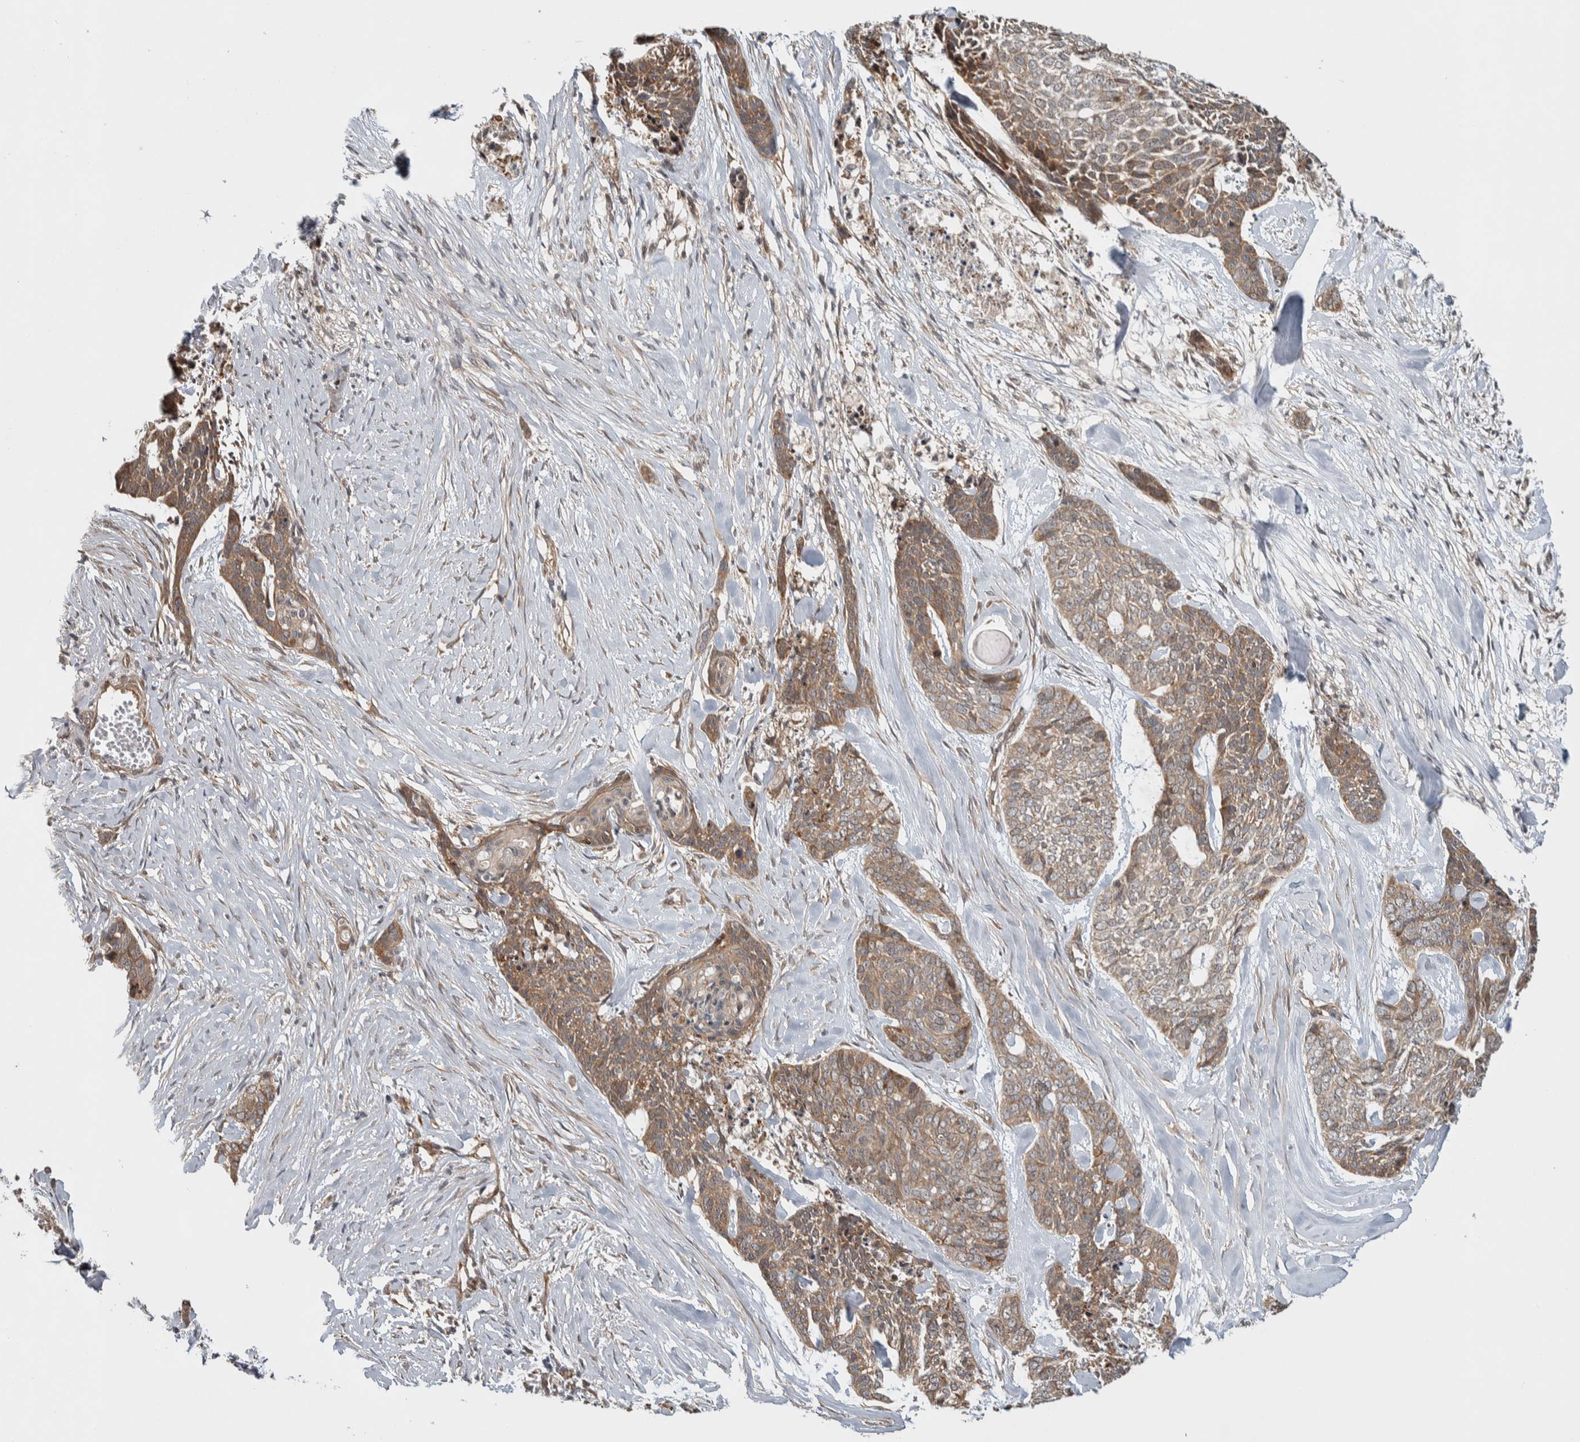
{"staining": {"intensity": "weak", "quantity": ">75%", "location": "cytoplasmic/membranous"}, "tissue": "skin cancer", "cell_type": "Tumor cells", "image_type": "cancer", "snomed": [{"axis": "morphology", "description": "Basal cell carcinoma"}, {"axis": "topography", "description": "Skin"}], "caption": "Human basal cell carcinoma (skin) stained for a protein (brown) reveals weak cytoplasmic/membranous positive expression in approximately >75% of tumor cells.", "gene": "TBC1D31", "patient": {"sex": "female", "age": 64}}